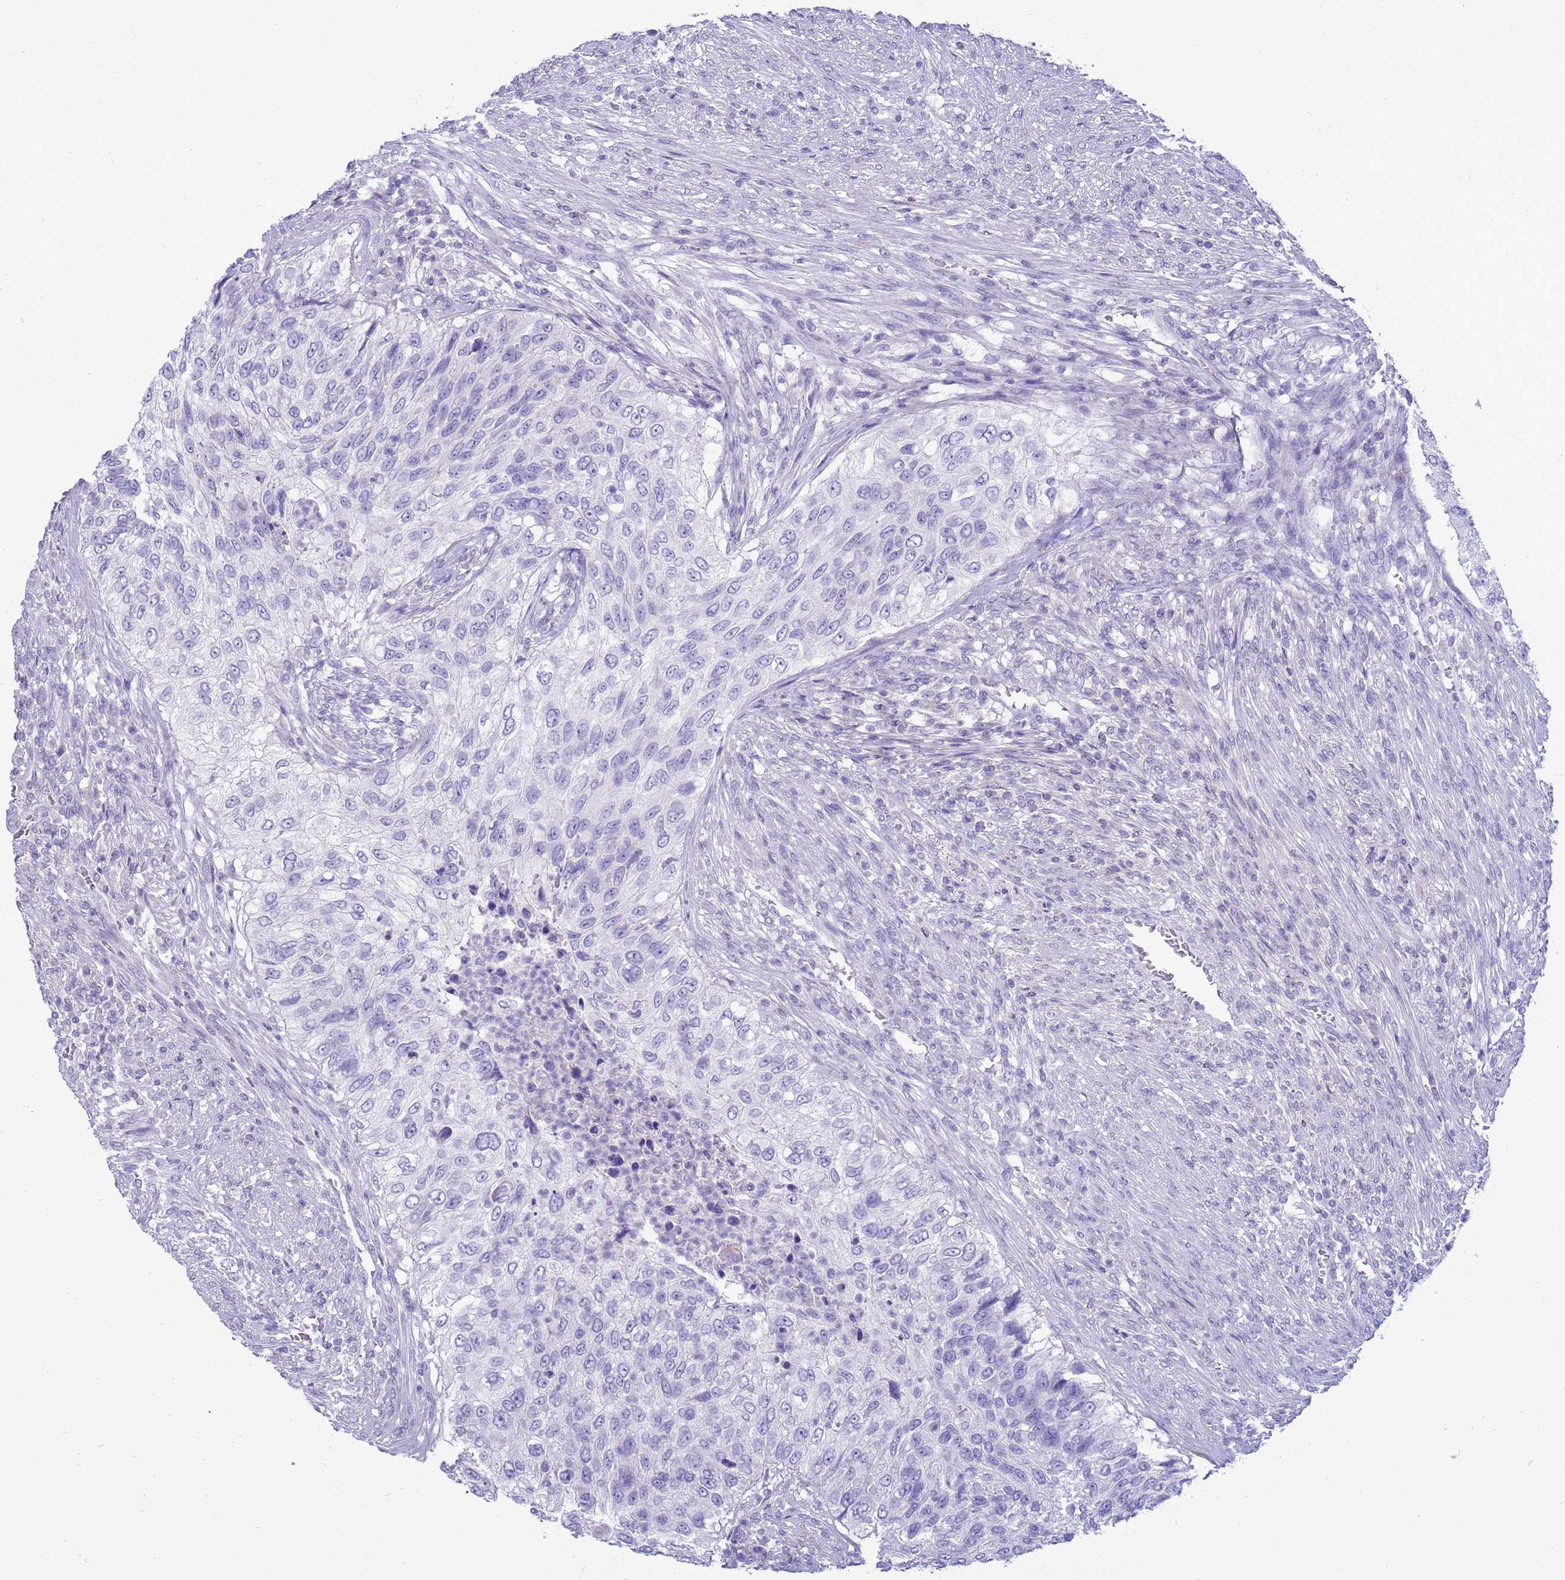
{"staining": {"intensity": "negative", "quantity": "none", "location": "none"}, "tissue": "urothelial cancer", "cell_type": "Tumor cells", "image_type": "cancer", "snomed": [{"axis": "morphology", "description": "Urothelial carcinoma, High grade"}, {"axis": "topography", "description": "Urinary bladder"}], "caption": "Tumor cells are negative for protein expression in human urothelial cancer. Nuclei are stained in blue.", "gene": "PDE10A", "patient": {"sex": "female", "age": 60}}